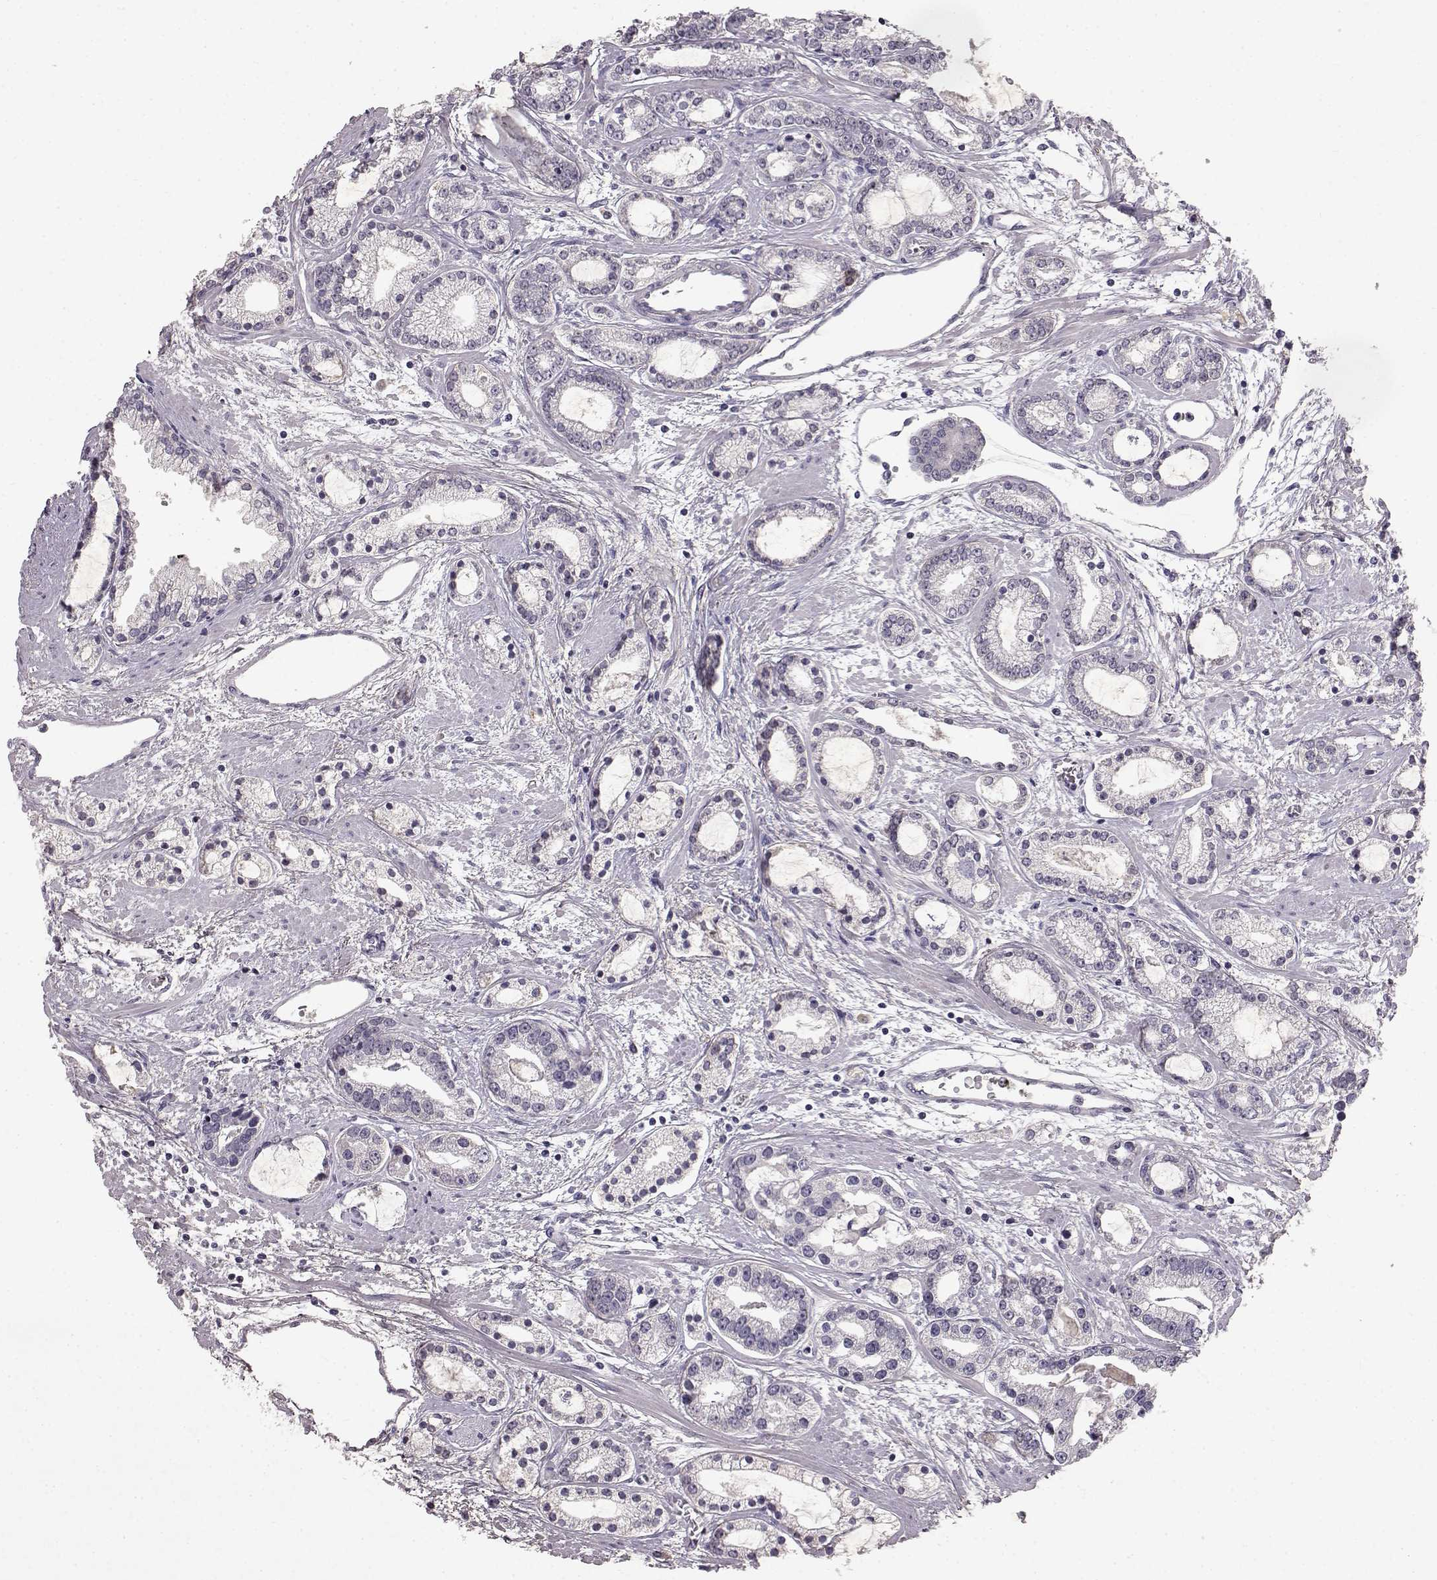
{"staining": {"intensity": "negative", "quantity": "none", "location": "none"}, "tissue": "prostate cancer", "cell_type": "Tumor cells", "image_type": "cancer", "snomed": [{"axis": "morphology", "description": "Adenocarcinoma, Medium grade"}, {"axis": "topography", "description": "Prostate"}], "caption": "IHC image of neoplastic tissue: medium-grade adenocarcinoma (prostate) stained with DAB reveals no significant protein expression in tumor cells. (Stains: DAB (3,3'-diaminobenzidine) immunohistochemistry with hematoxylin counter stain, Microscopy: brightfield microscopy at high magnification).", "gene": "SPAG17", "patient": {"sex": "male", "age": 57}}